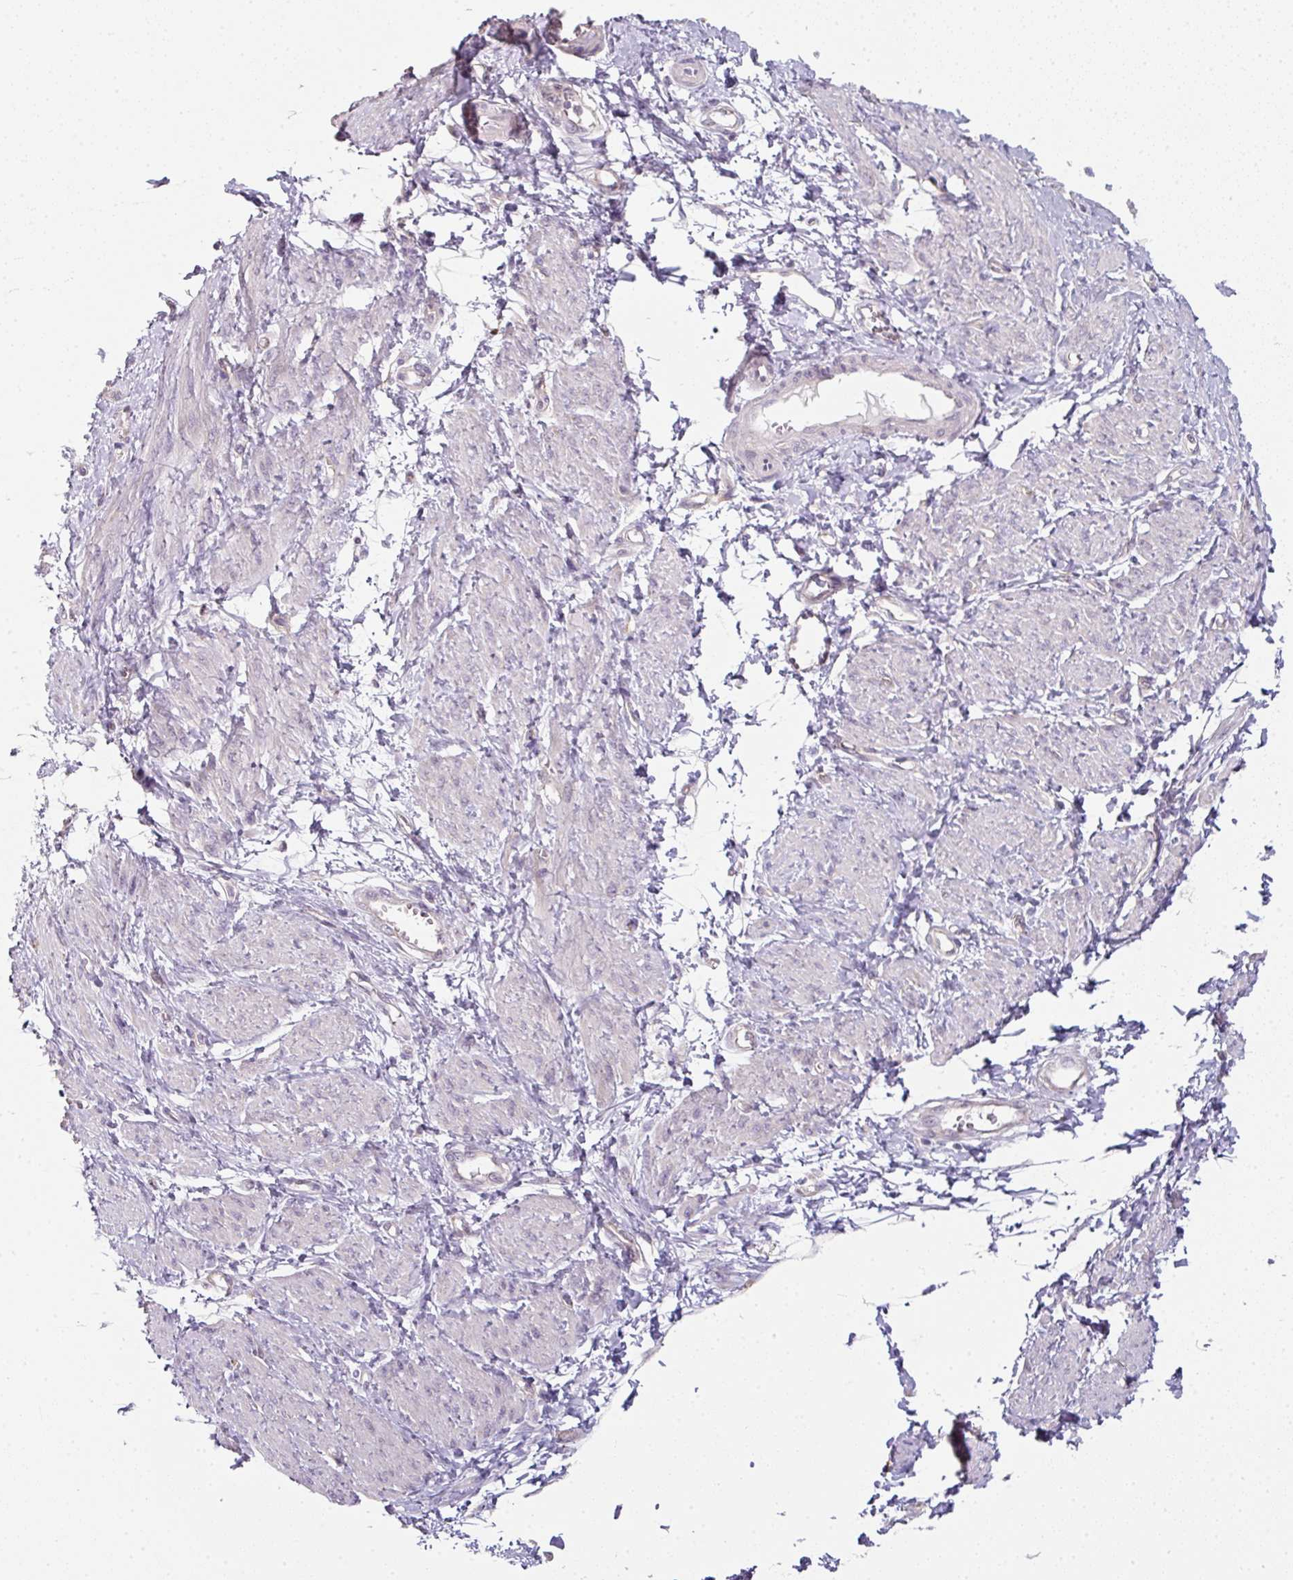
{"staining": {"intensity": "negative", "quantity": "none", "location": "none"}, "tissue": "smooth muscle", "cell_type": "Smooth muscle cells", "image_type": "normal", "snomed": [{"axis": "morphology", "description": "Normal tissue, NOS"}, {"axis": "topography", "description": "Smooth muscle"}, {"axis": "topography", "description": "Uterus"}], "caption": "This is an immunohistochemistry (IHC) histopathology image of normal smooth muscle. There is no staining in smooth muscle cells.", "gene": "C19orf33", "patient": {"sex": "female", "age": 39}}